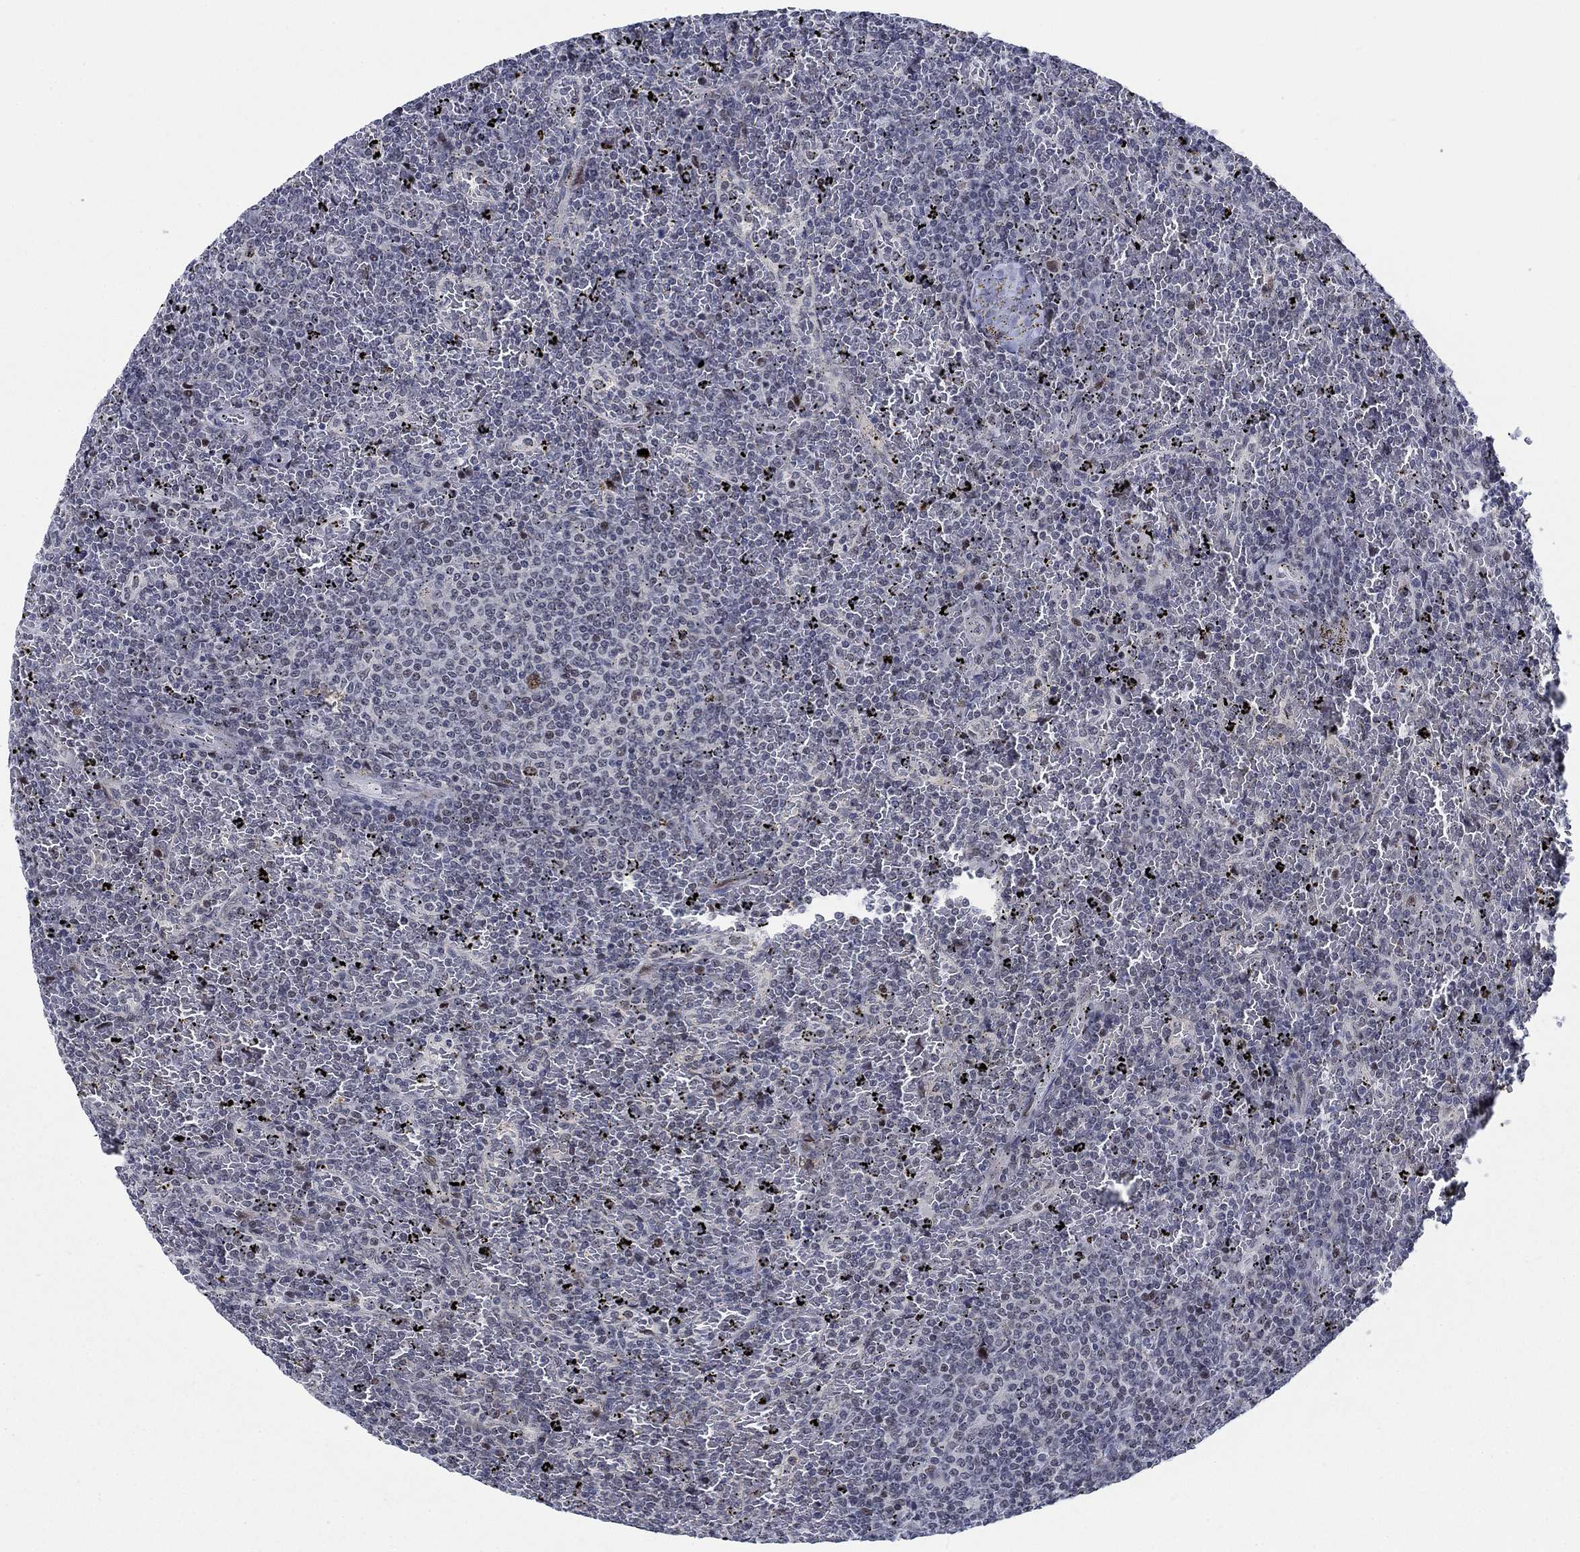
{"staining": {"intensity": "negative", "quantity": "none", "location": "none"}, "tissue": "lymphoma", "cell_type": "Tumor cells", "image_type": "cancer", "snomed": [{"axis": "morphology", "description": "Malignant lymphoma, non-Hodgkin's type, Low grade"}, {"axis": "topography", "description": "Spleen"}], "caption": "DAB (3,3'-diaminobenzidine) immunohistochemical staining of low-grade malignant lymphoma, non-Hodgkin's type demonstrates no significant expression in tumor cells. (Stains: DAB (3,3'-diaminobenzidine) immunohistochemistry with hematoxylin counter stain, Microscopy: brightfield microscopy at high magnification).", "gene": "NEU3", "patient": {"sex": "female", "age": 77}}